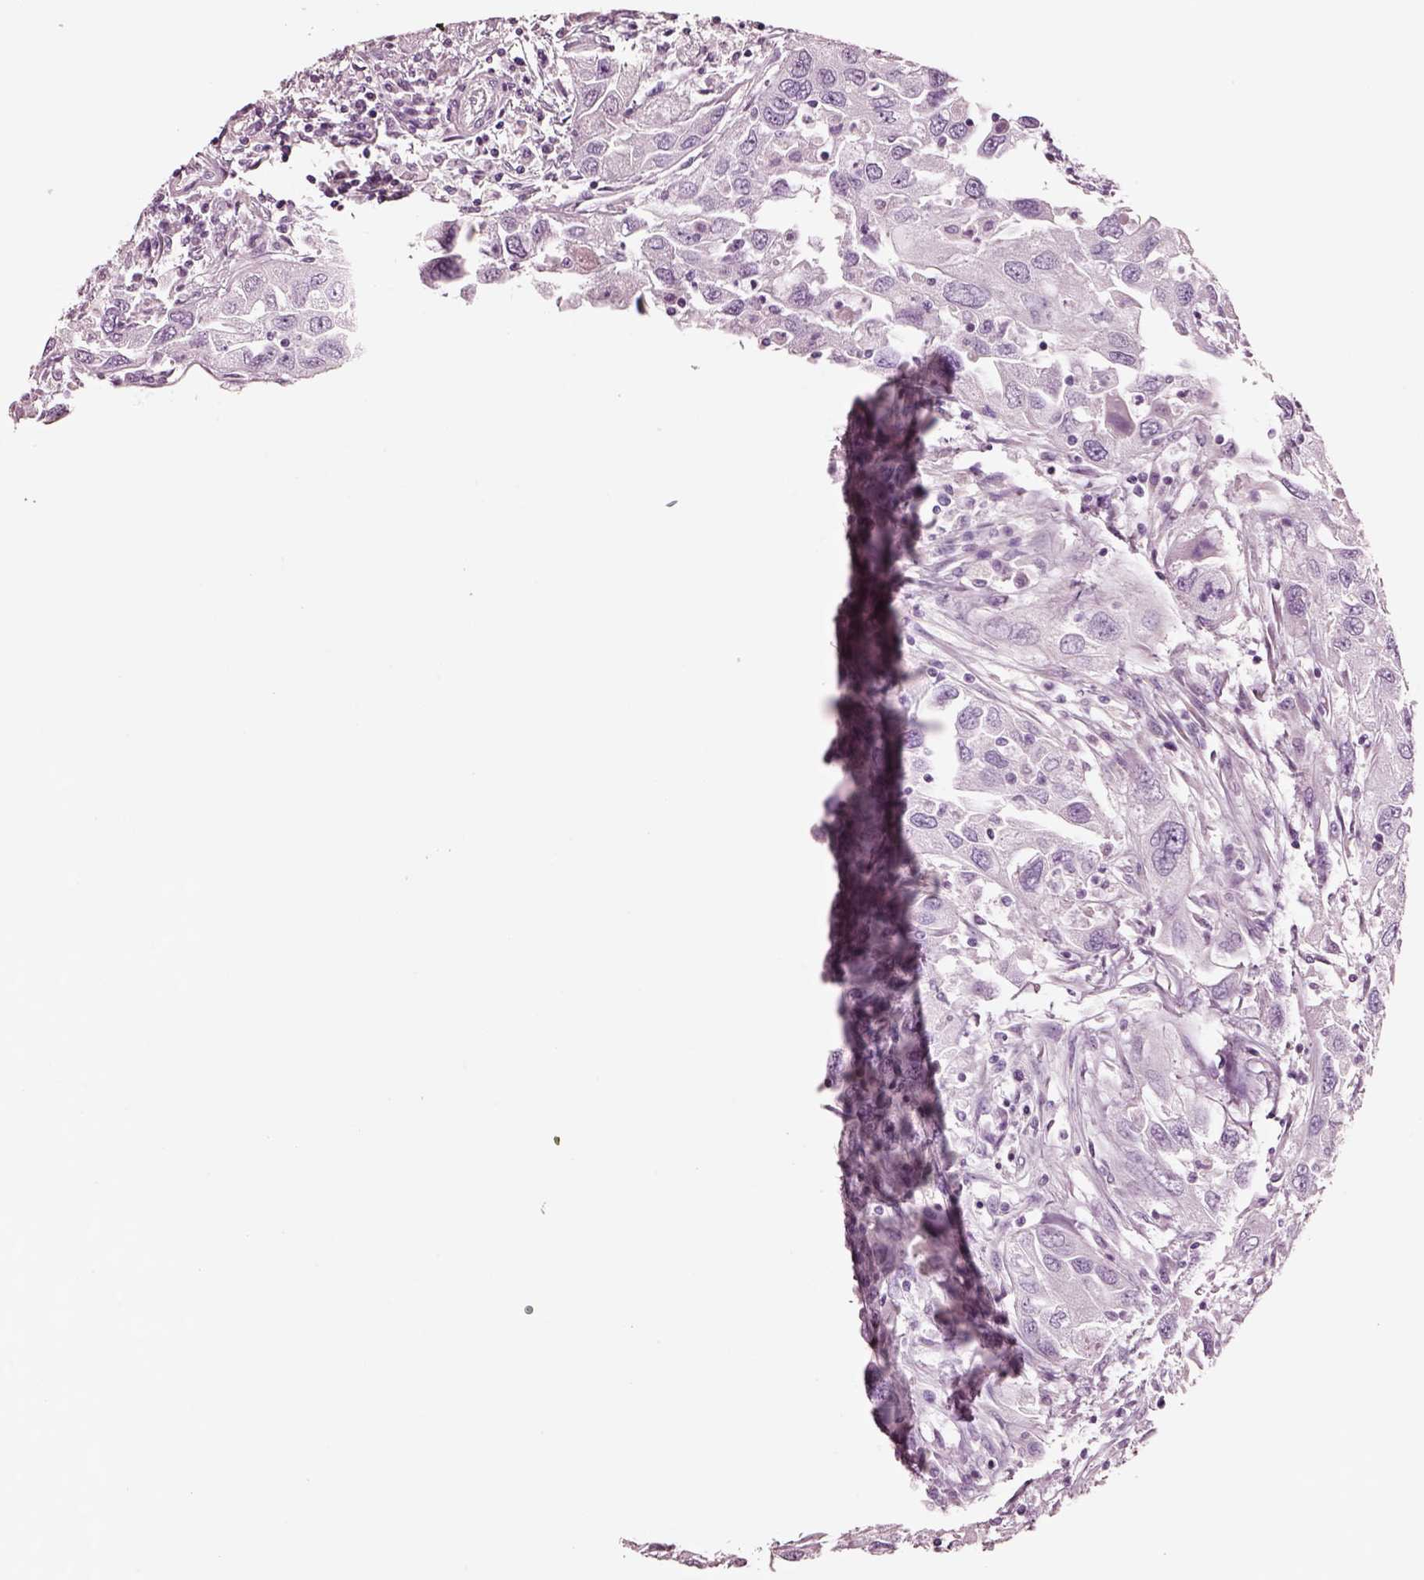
{"staining": {"intensity": "negative", "quantity": "none", "location": "none"}, "tissue": "urothelial cancer", "cell_type": "Tumor cells", "image_type": "cancer", "snomed": [{"axis": "morphology", "description": "Urothelial carcinoma, High grade"}, {"axis": "topography", "description": "Urinary bladder"}], "caption": "Urothelial carcinoma (high-grade) was stained to show a protein in brown. There is no significant staining in tumor cells.", "gene": "NMRK2", "patient": {"sex": "male", "age": 76}}